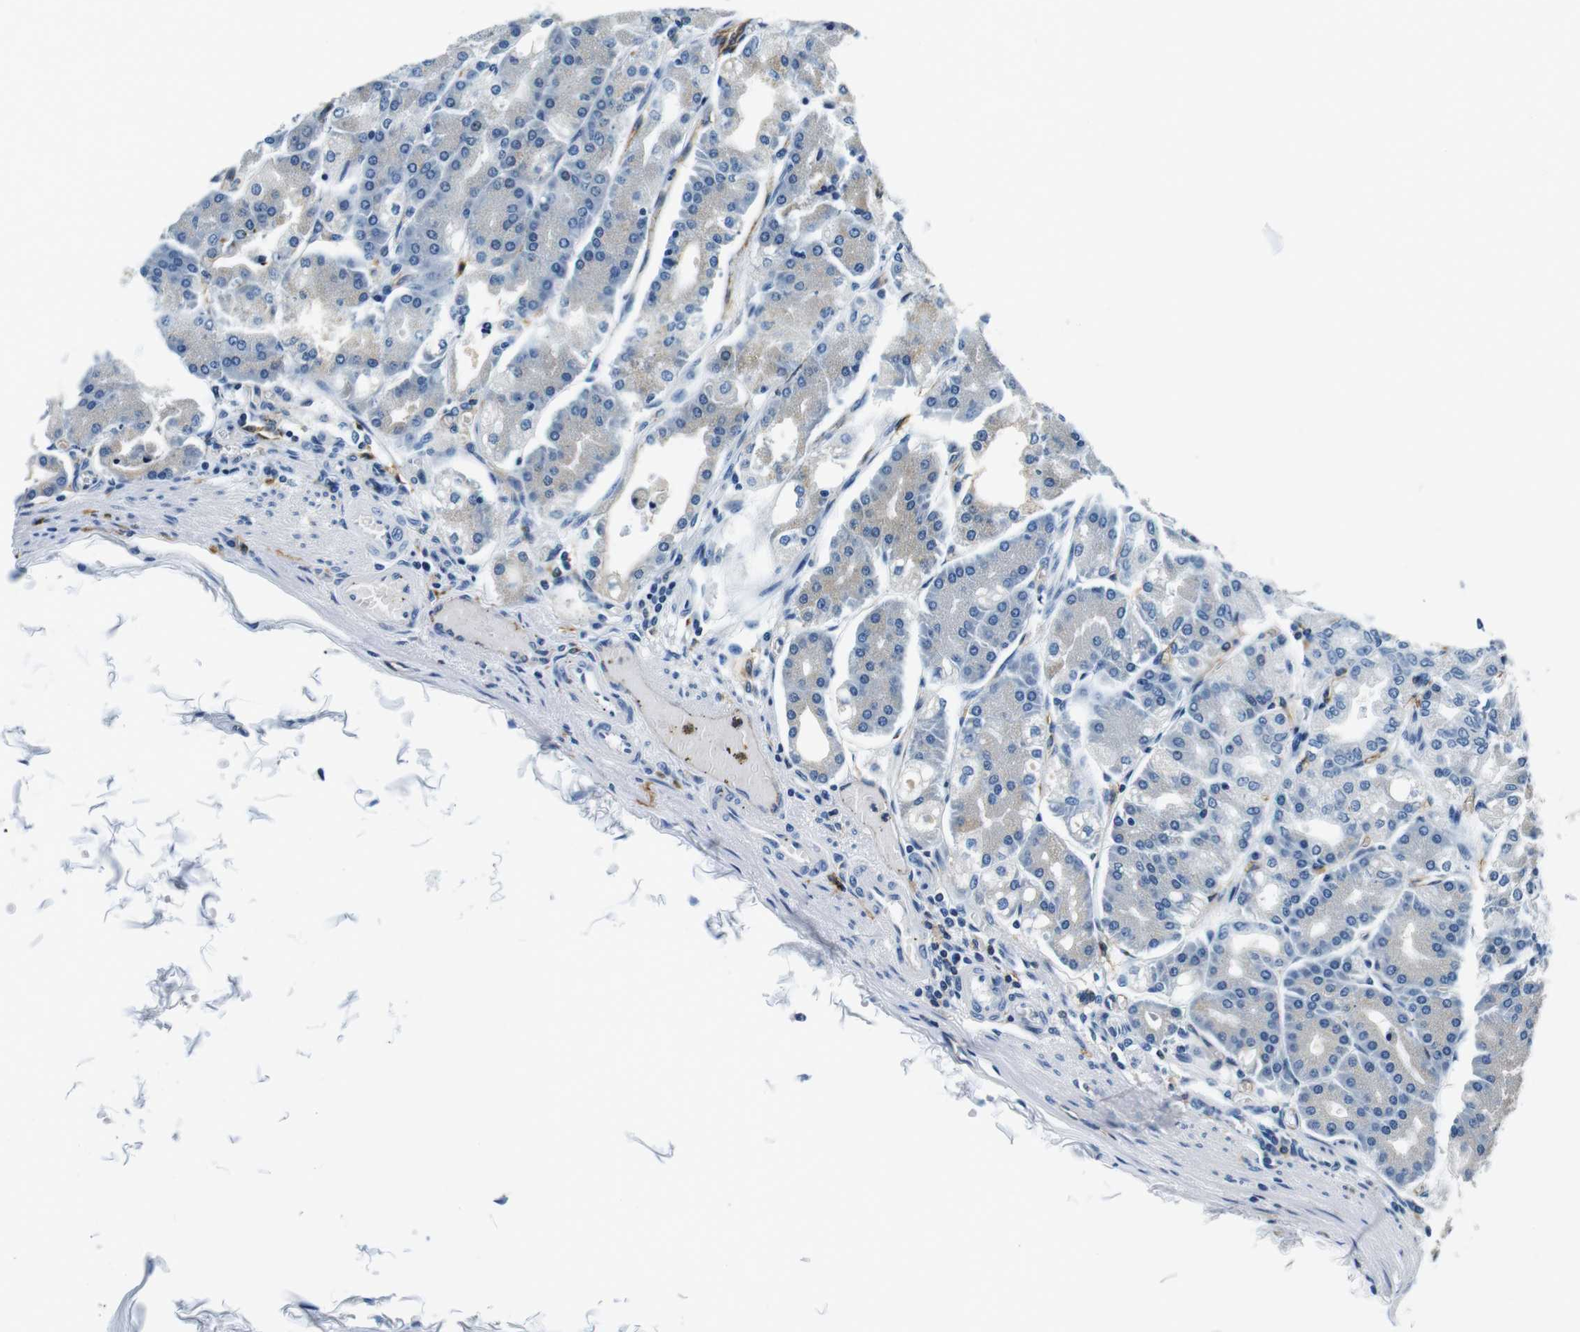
{"staining": {"intensity": "weak", "quantity": "<25%", "location": "cytoplasmic/membranous"}, "tissue": "stomach", "cell_type": "Glandular cells", "image_type": "normal", "snomed": [{"axis": "morphology", "description": "Normal tissue, NOS"}, {"axis": "topography", "description": "Stomach, lower"}], "caption": "This micrograph is of normal stomach stained with immunohistochemistry to label a protein in brown with the nuclei are counter-stained blue. There is no expression in glandular cells. The staining is performed using DAB brown chromogen with nuclei counter-stained in using hematoxylin.", "gene": "HLA", "patient": {"sex": "male", "age": 71}}